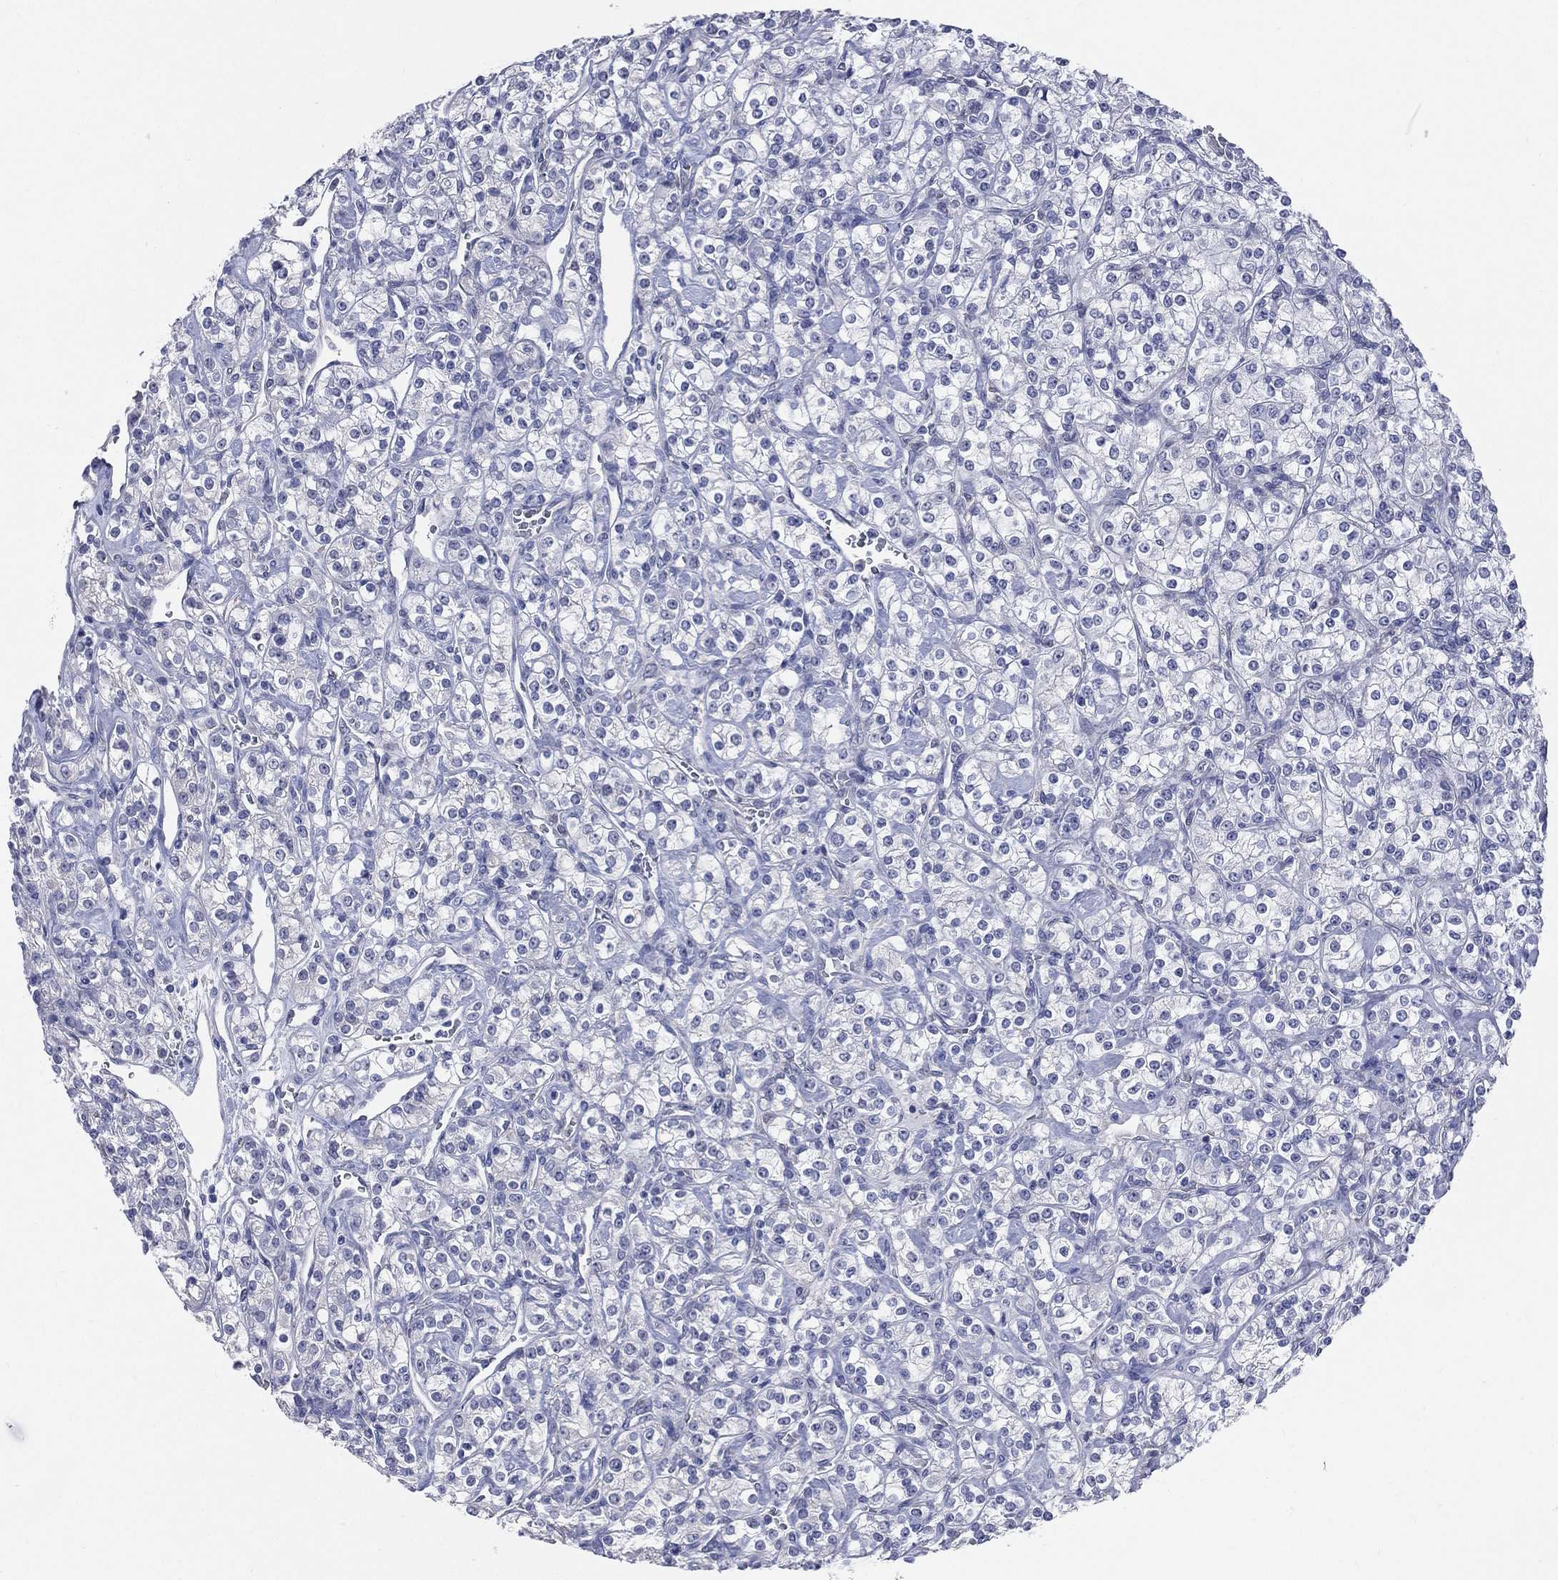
{"staining": {"intensity": "negative", "quantity": "none", "location": "none"}, "tissue": "renal cancer", "cell_type": "Tumor cells", "image_type": "cancer", "snomed": [{"axis": "morphology", "description": "Adenocarcinoma, NOS"}, {"axis": "topography", "description": "Kidney"}], "caption": "DAB (3,3'-diaminobenzidine) immunohistochemical staining of human adenocarcinoma (renal) reveals no significant positivity in tumor cells.", "gene": "AKAP3", "patient": {"sex": "male", "age": 77}}